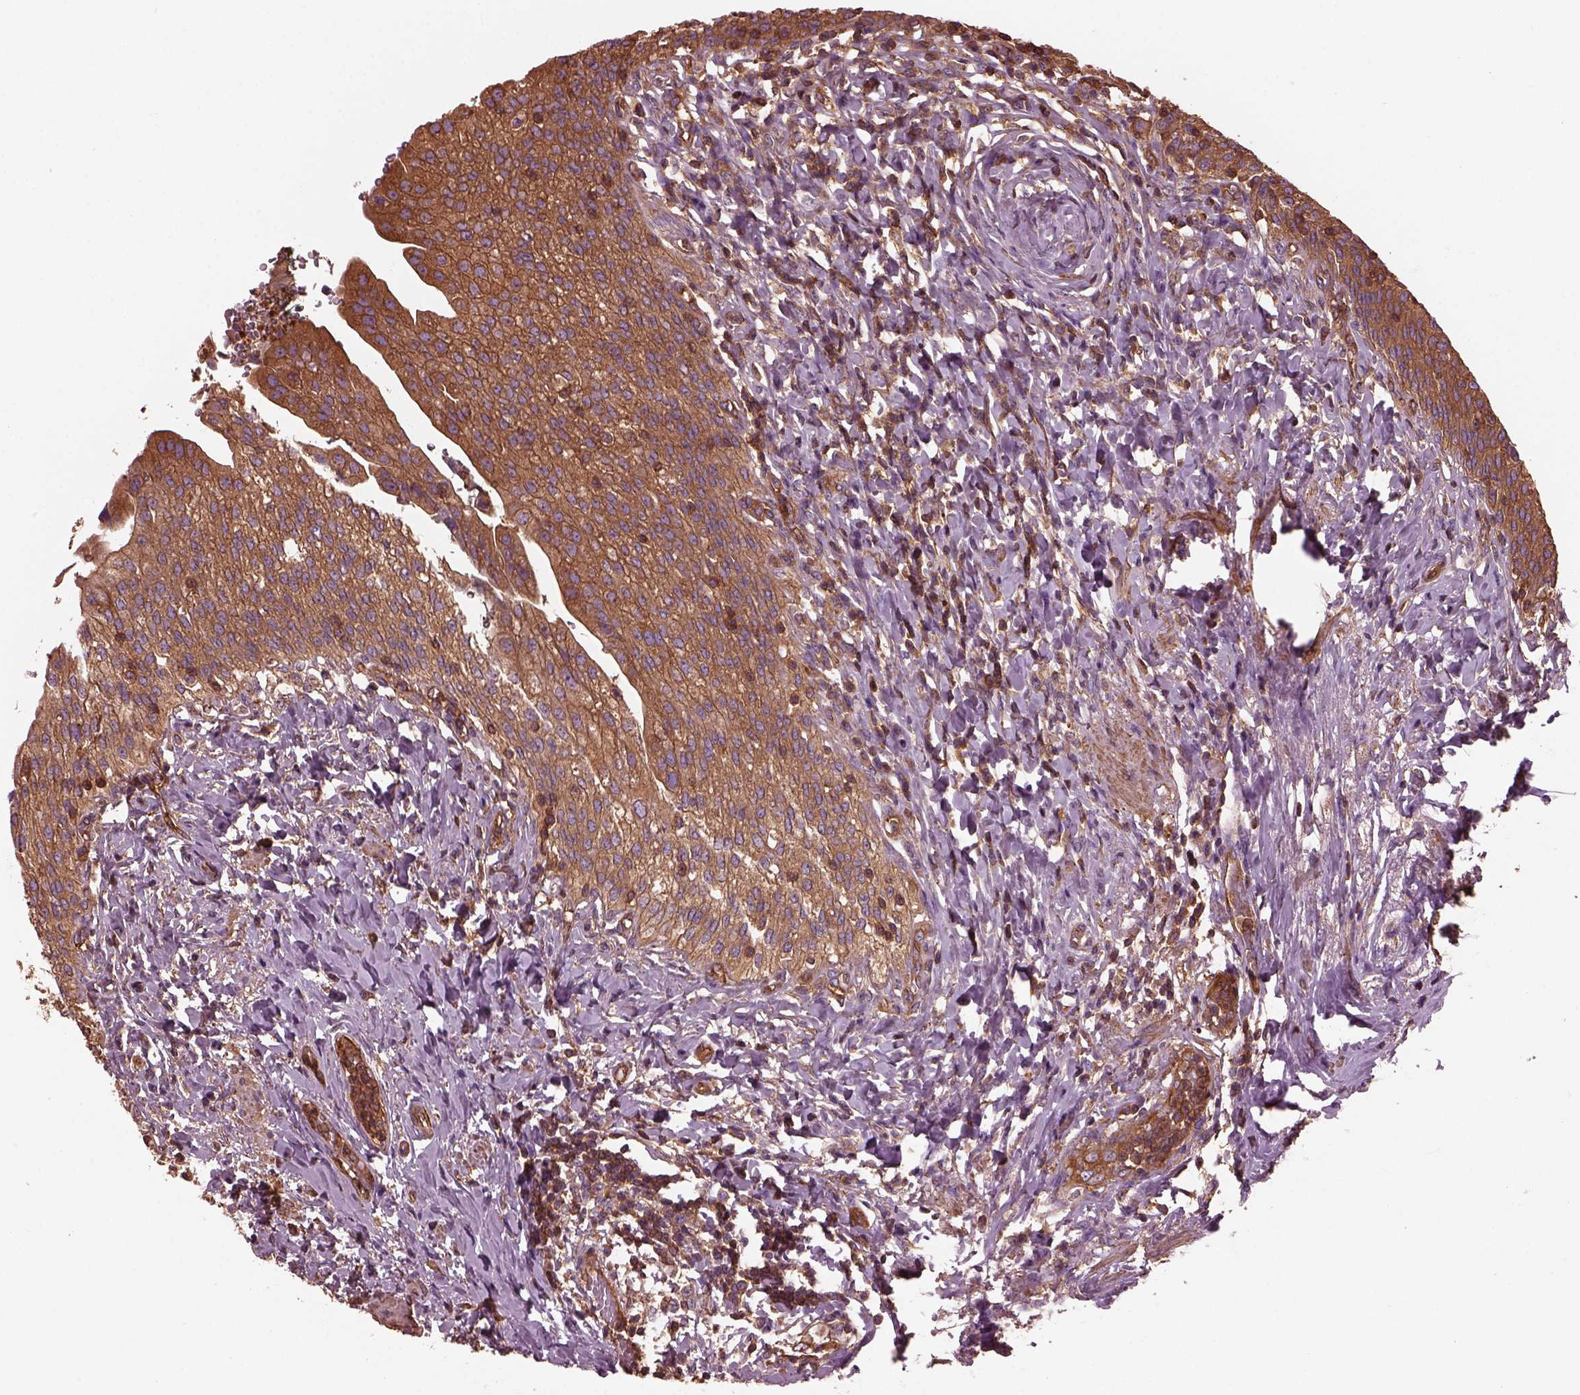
{"staining": {"intensity": "moderate", "quantity": ">75%", "location": "cytoplasmic/membranous"}, "tissue": "urinary bladder", "cell_type": "Urothelial cells", "image_type": "normal", "snomed": [{"axis": "morphology", "description": "Normal tissue, NOS"}, {"axis": "morphology", "description": "Inflammation, NOS"}, {"axis": "topography", "description": "Urinary bladder"}], "caption": "IHC photomicrograph of unremarkable urinary bladder: human urinary bladder stained using immunohistochemistry (IHC) demonstrates medium levels of moderate protein expression localized specifically in the cytoplasmic/membranous of urothelial cells, appearing as a cytoplasmic/membranous brown color.", "gene": "MYL1", "patient": {"sex": "male", "age": 64}}